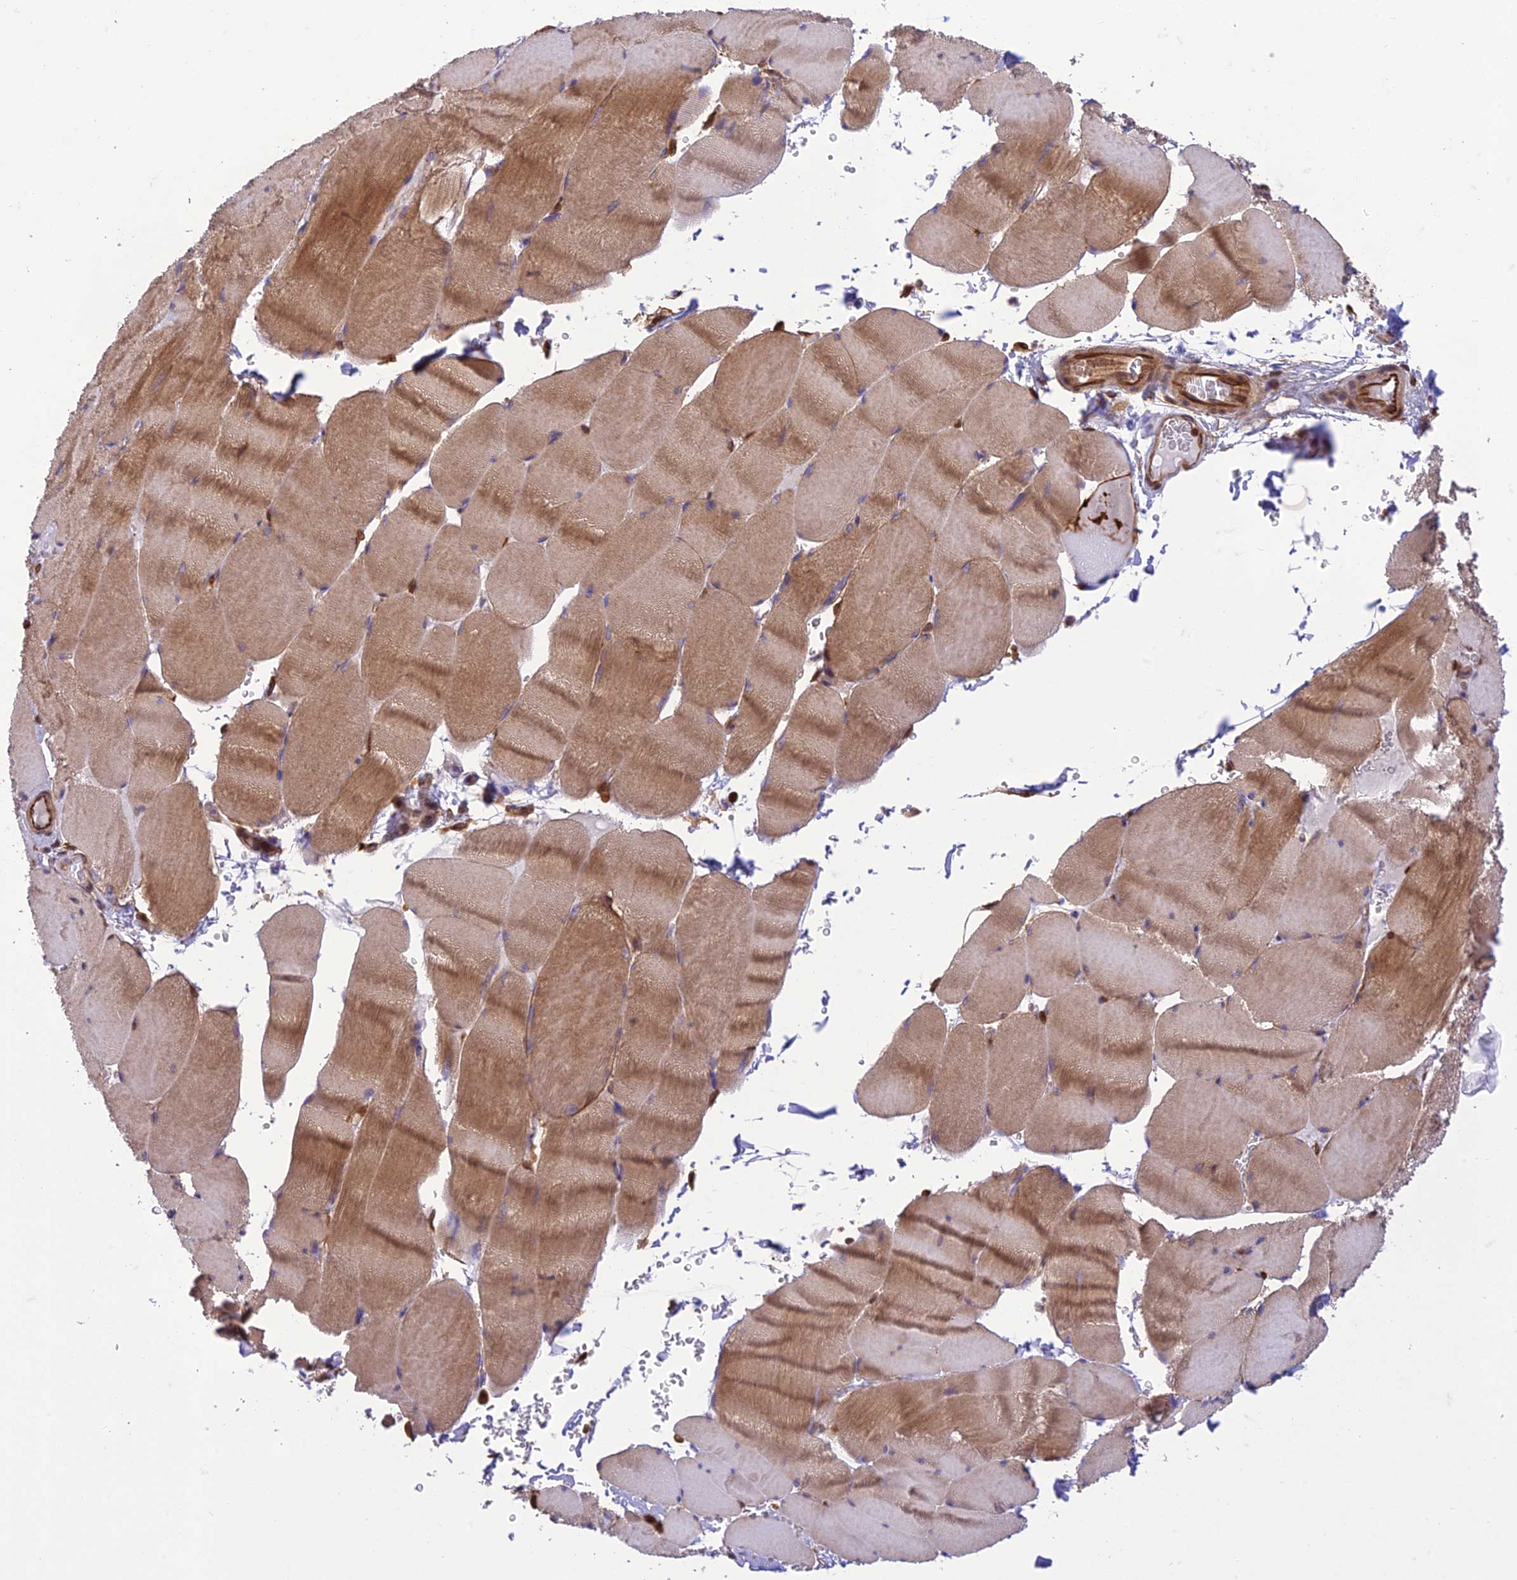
{"staining": {"intensity": "moderate", "quantity": "25%-75%", "location": "cytoplasmic/membranous"}, "tissue": "skeletal muscle", "cell_type": "Myocytes", "image_type": "normal", "snomed": [{"axis": "morphology", "description": "Normal tissue, NOS"}, {"axis": "topography", "description": "Skeletal muscle"}, {"axis": "topography", "description": "Head-Neck"}], "caption": "The image demonstrates immunohistochemical staining of unremarkable skeletal muscle. There is moderate cytoplasmic/membranous staining is identified in about 25%-75% of myocytes.", "gene": "HPSE2", "patient": {"sex": "male", "age": 66}}